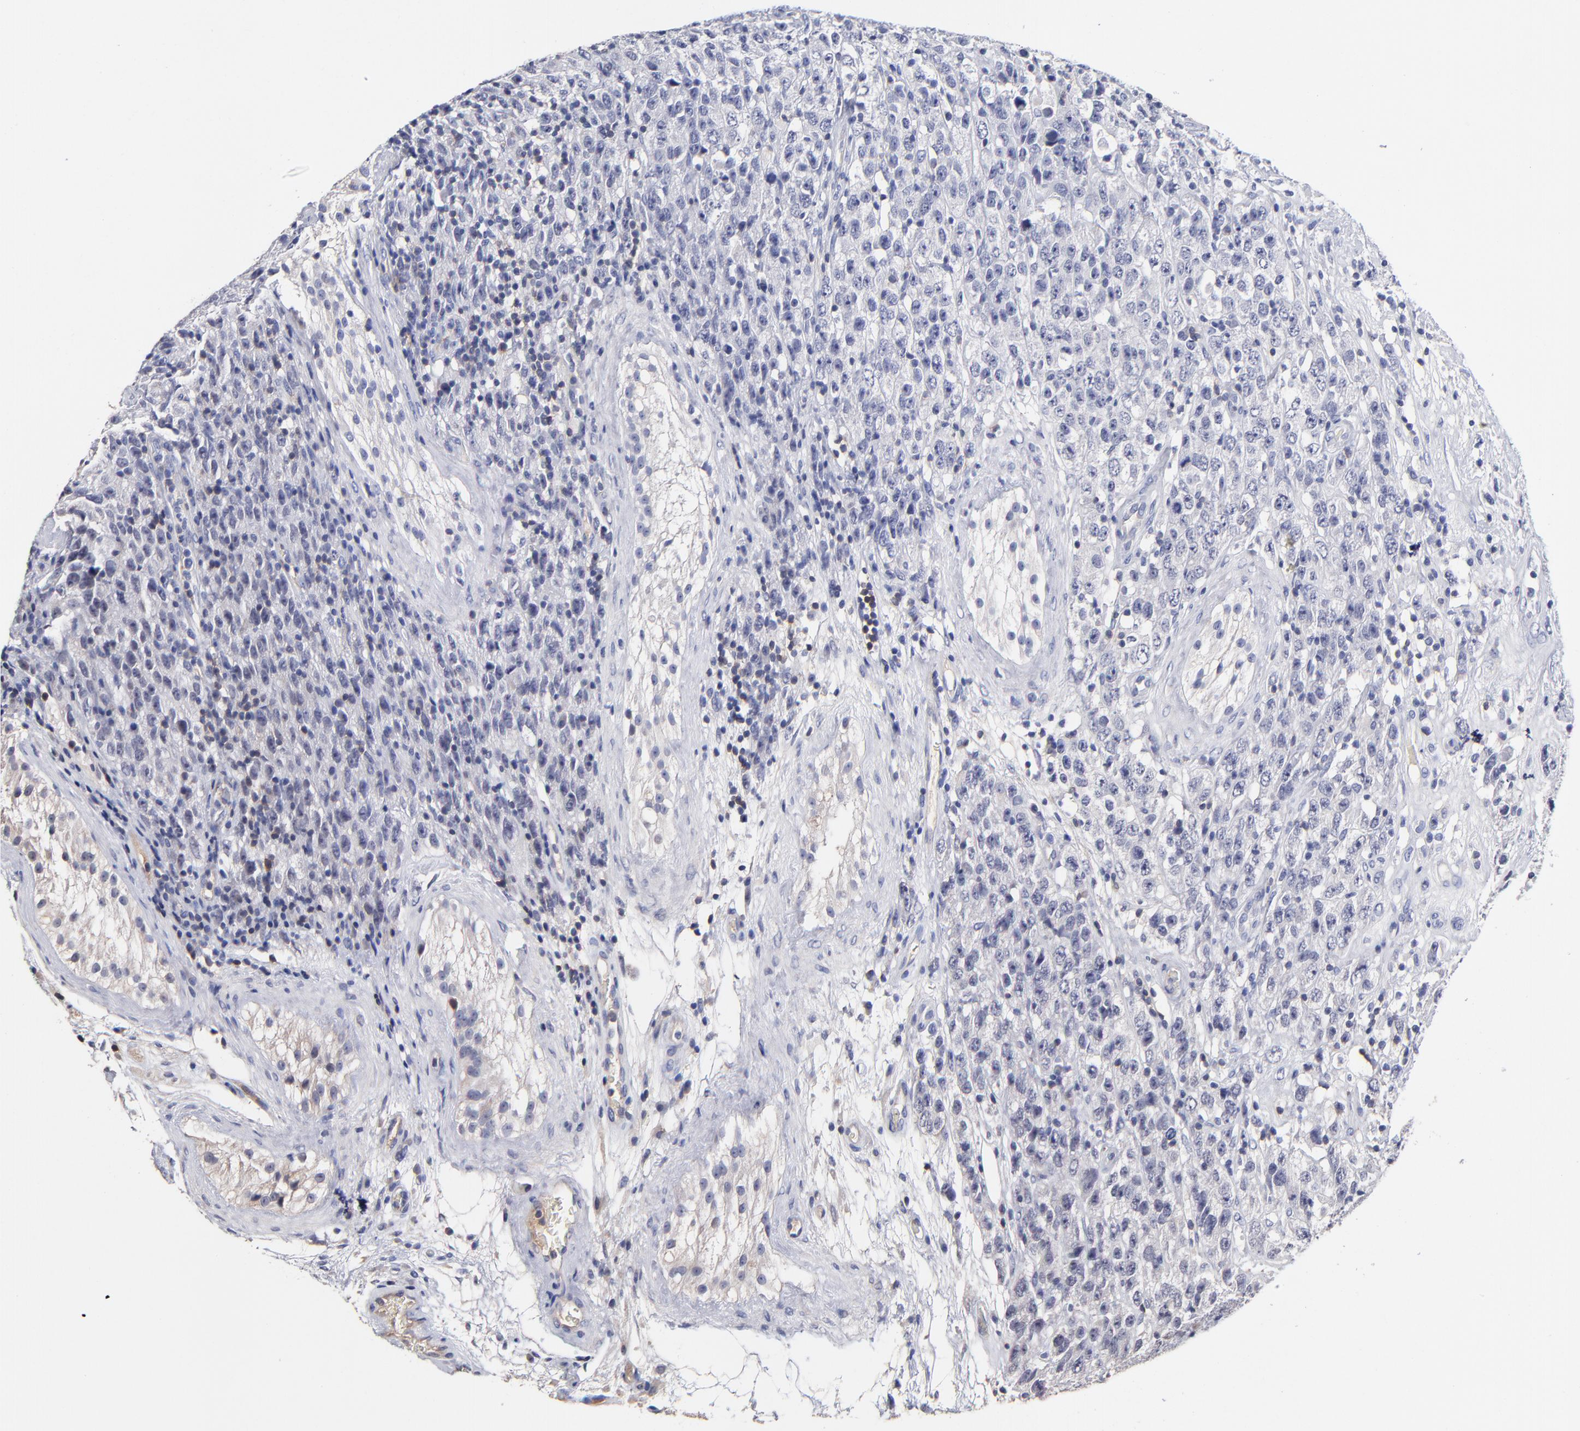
{"staining": {"intensity": "negative", "quantity": "none", "location": "none"}, "tissue": "testis cancer", "cell_type": "Tumor cells", "image_type": "cancer", "snomed": [{"axis": "morphology", "description": "Seminoma, NOS"}, {"axis": "topography", "description": "Testis"}], "caption": "Immunohistochemistry (IHC) photomicrograph of human testis seminoma stained for a protein (brown), which demonstrates no positivity in tumor cells.", "gene": "TRAT1", "patient": {"sex": "male", "age": 52}}